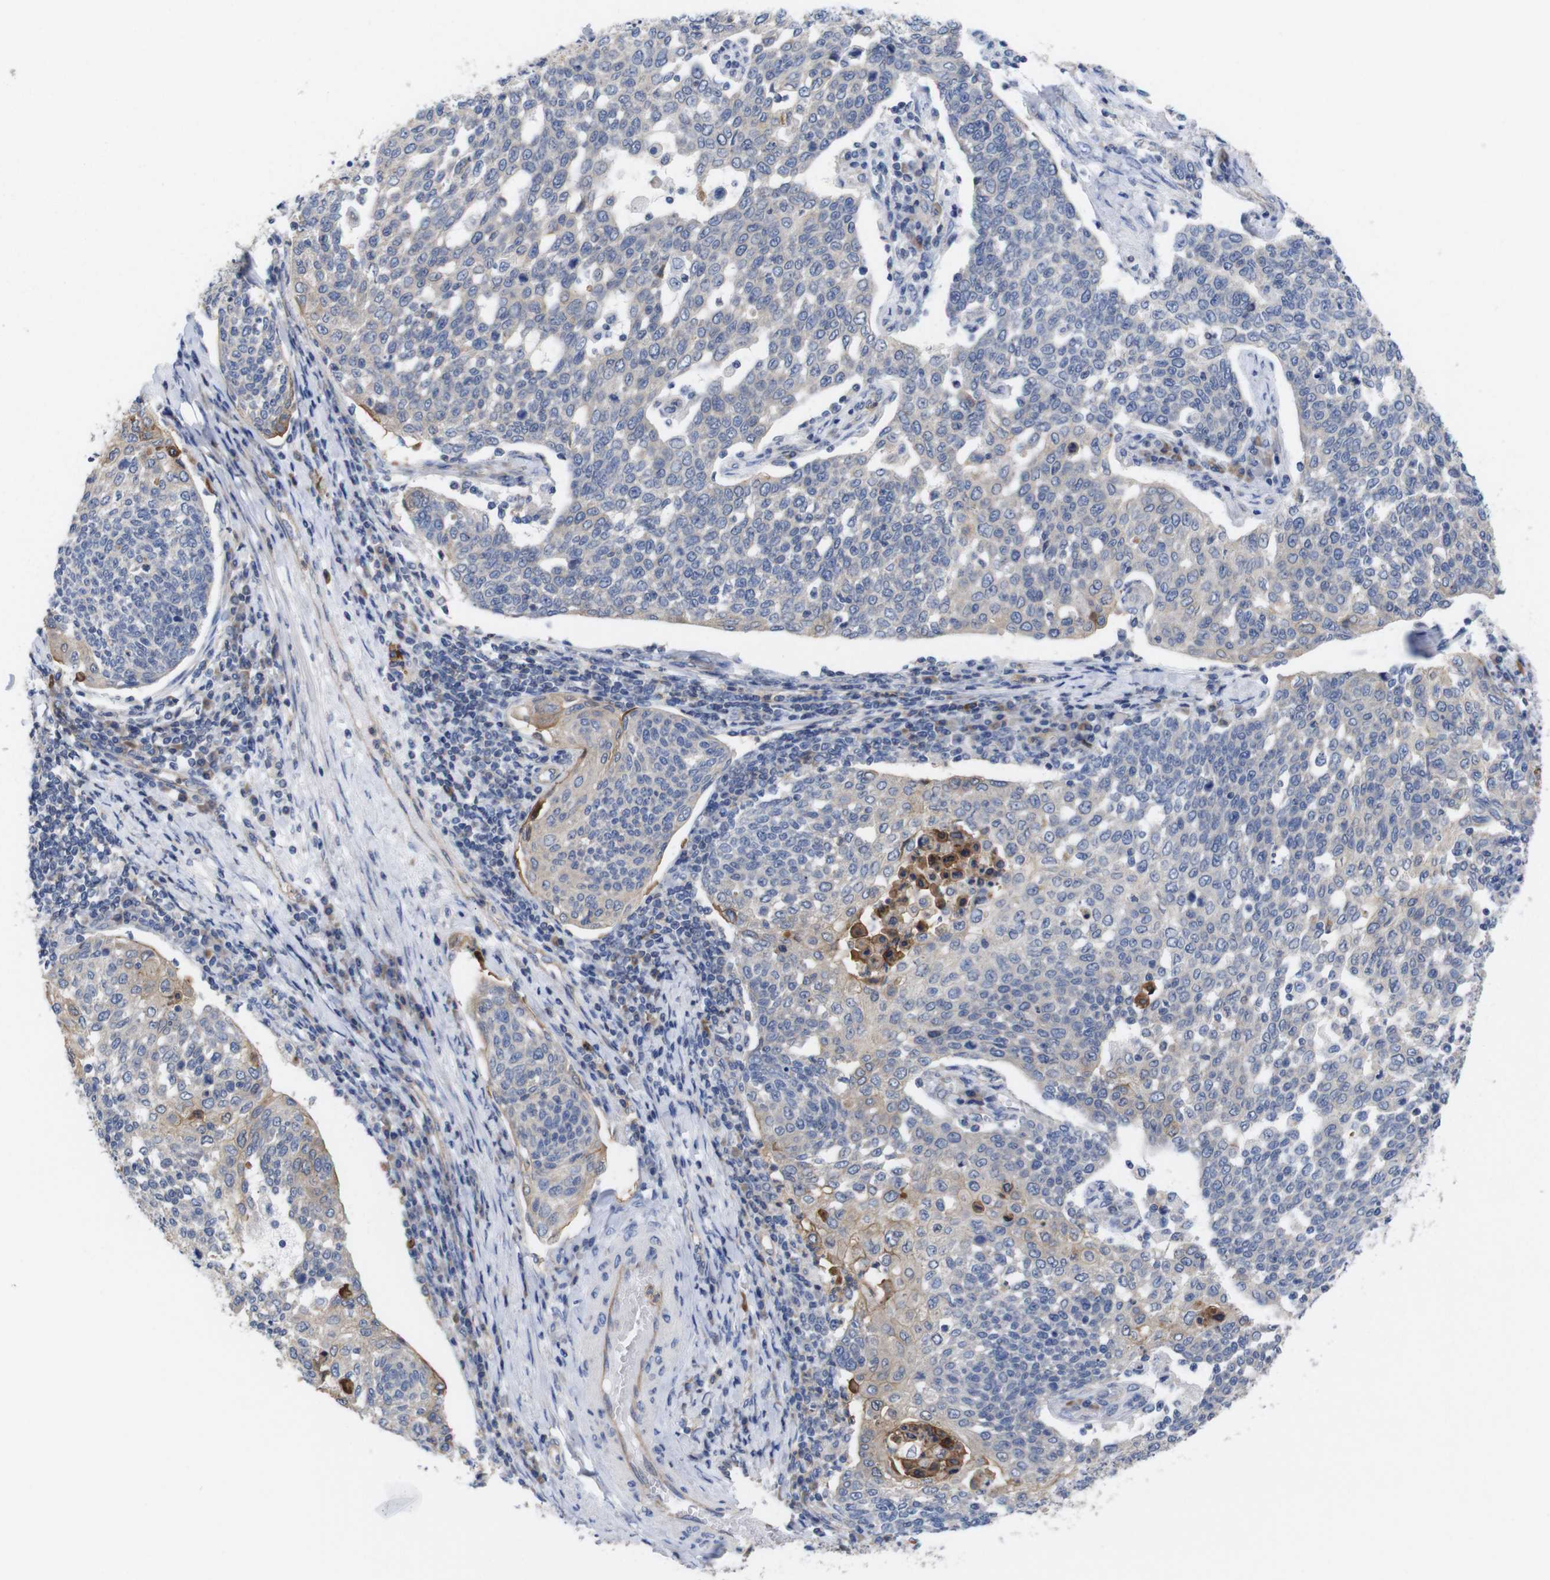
{"staining": {"intensity": "weak", "quantity": "<25%", "location": "cytoplasmic/membranous"}, "tissue": "cervical cancer", "cell_type": "Tumor cells", "image_type": "cancer", "snomed": [{"axis": "morphology", "description": "Squamous cell carcinoma, NOS"}, {"axis": "topography", "description": "Cervix"}], "caption": "IHC of cervical cancer (squamous cell carcinoma) reveals no positivity in tumor cells.", "gene": "USH1C", "patient": {"sex": "female", "age": 34}}